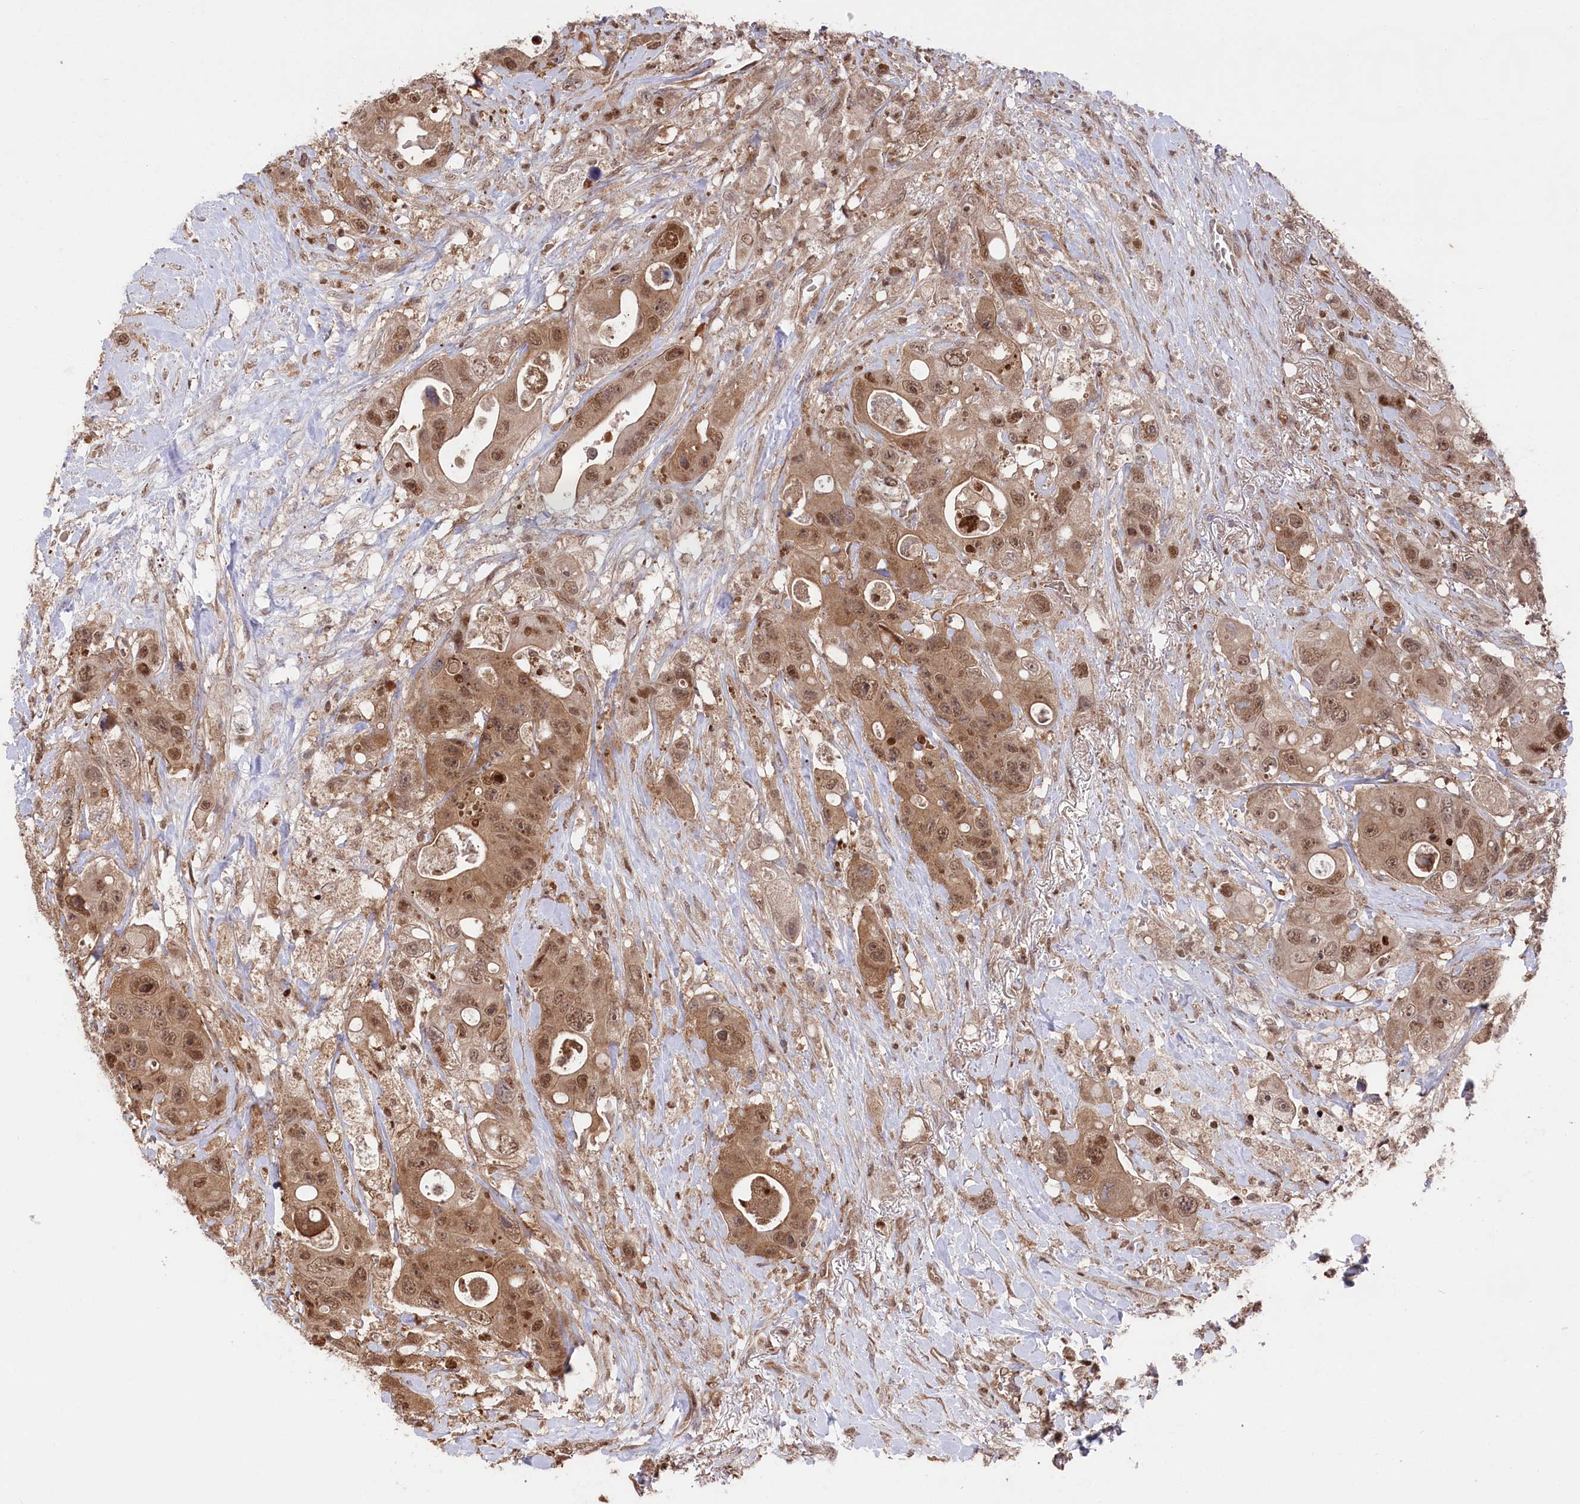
{"staining": {"intensity": "moderate", "quantity": ">75%", "location": "cytoplasmic/membranous,nuclear"}, "tissue": "colorectal cancer", "cell_type": "Tumor cells", "image_type": "cancer", "snomed": [{"axis": "morphology", "description": "Adenocarcinoma, NOS"}, {"axis": "topography", "description": "Colon"}], "caption": "An image of colorectal cancer (adenocarcinoma) stained for a protein exhibits moderate cytoplasmic/membranous and nuclear brown staining in tumor cells. The staining is performed using DAB brown chromogen to label protein expression. The nuclei are counter-stained blue using hematoxylin.", "gene": "PSMA1", "patient": {"sex": "female", "age": 46}}